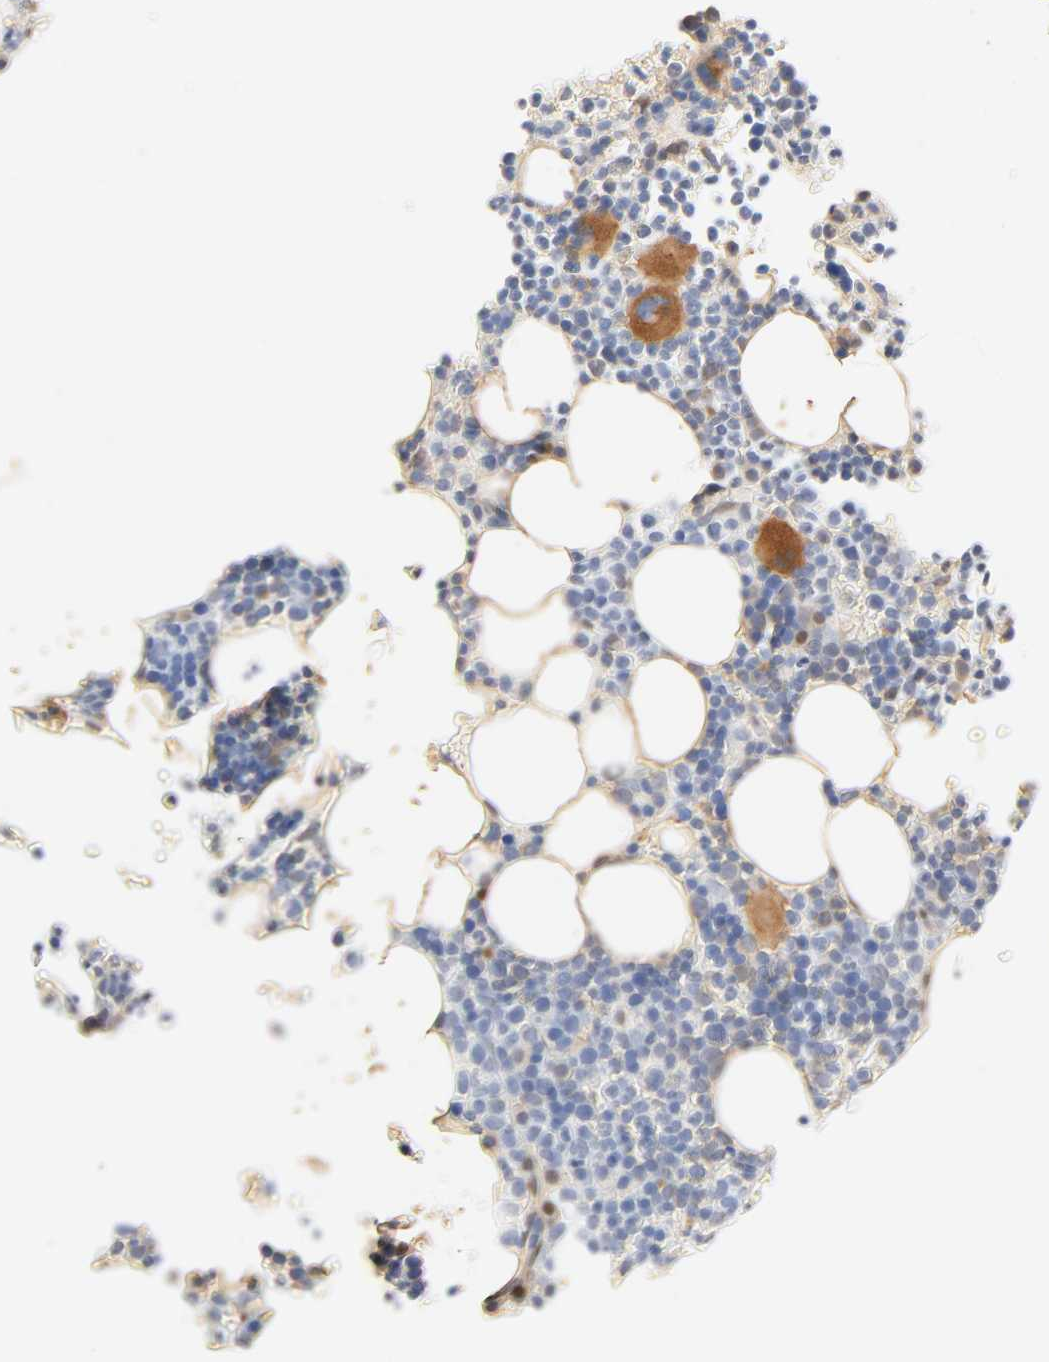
{"staining": {"intensity": "strong", "quantity": "<25%", "location": "cytoplasmic/membranous"}, "tissue": "bone marrow", "cell_type": "Hematopoietic cells", "image_type": "normal", "snomed": [{"axis": "morphology", "description": "Normal tissue, NOS"}, {"axis": "topography", "description": "Bone marrow"}], "caption": "Normal bone marrow demonstrates strong cytoplasmic/membranous staining in approximately <25% of hematopoietic cells, visualized by immunohistochemistry.", "gene": "BORCS8", "patient": {"sex": "female", "age": 73}}